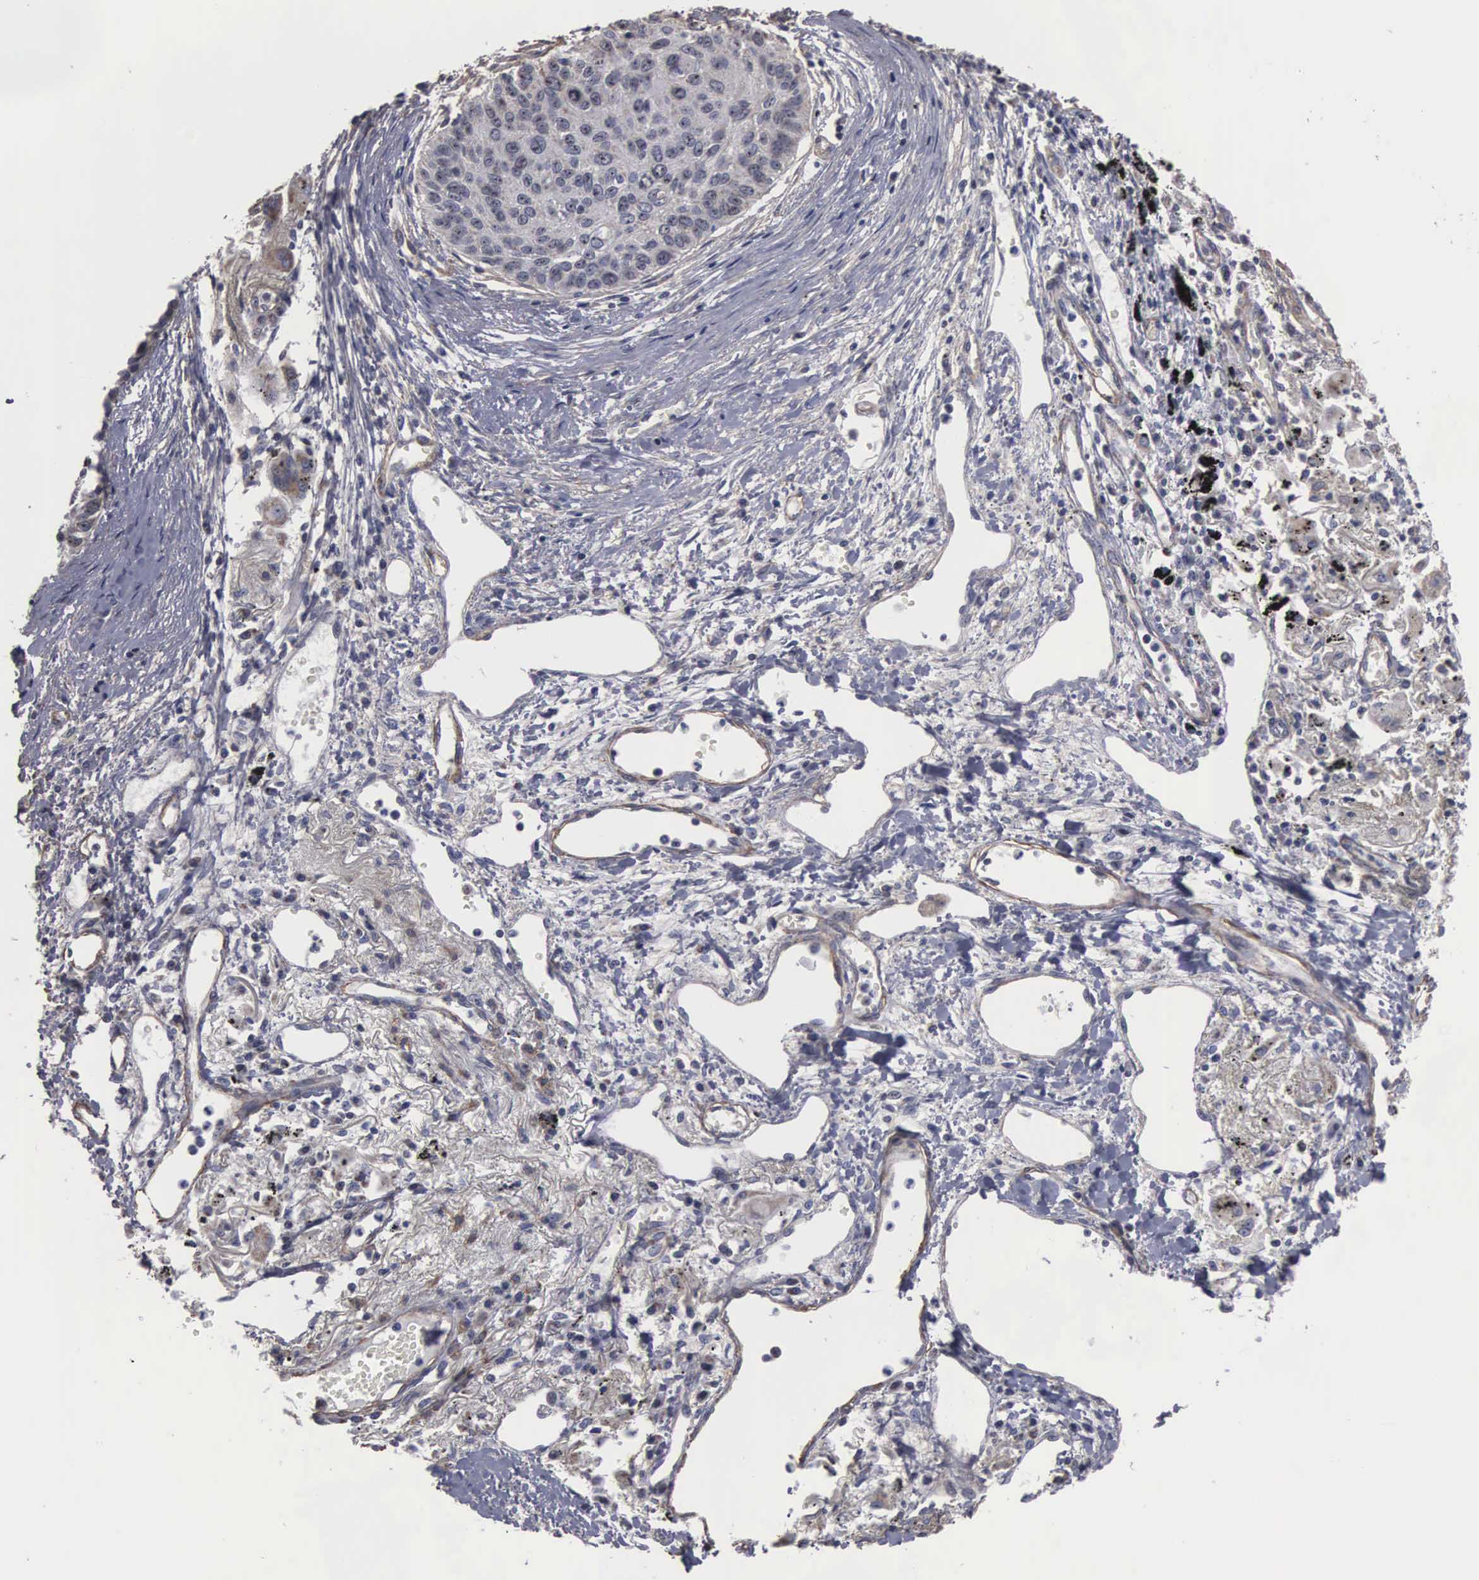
{"staining": {"intensity": "negative", "quantity": "none", "location": "none"}, "tissue": "lung cancer", "cell_type": "Tumor cells", "image_type": "cancer", "snomed": [{"axis": "morphology", "description": "Squamous cell carcinoma, NOS"}, {"axis": "topography", "description": "Lung"}], "caption": "Lung cancer (squamous cell carcinoma) was stained to show a protein in brown. There is no significant expression in tumor cells. Nuclei are stained in blue.", "gene": "NGDN", "patient": {"sex": "male", "age": 71}}